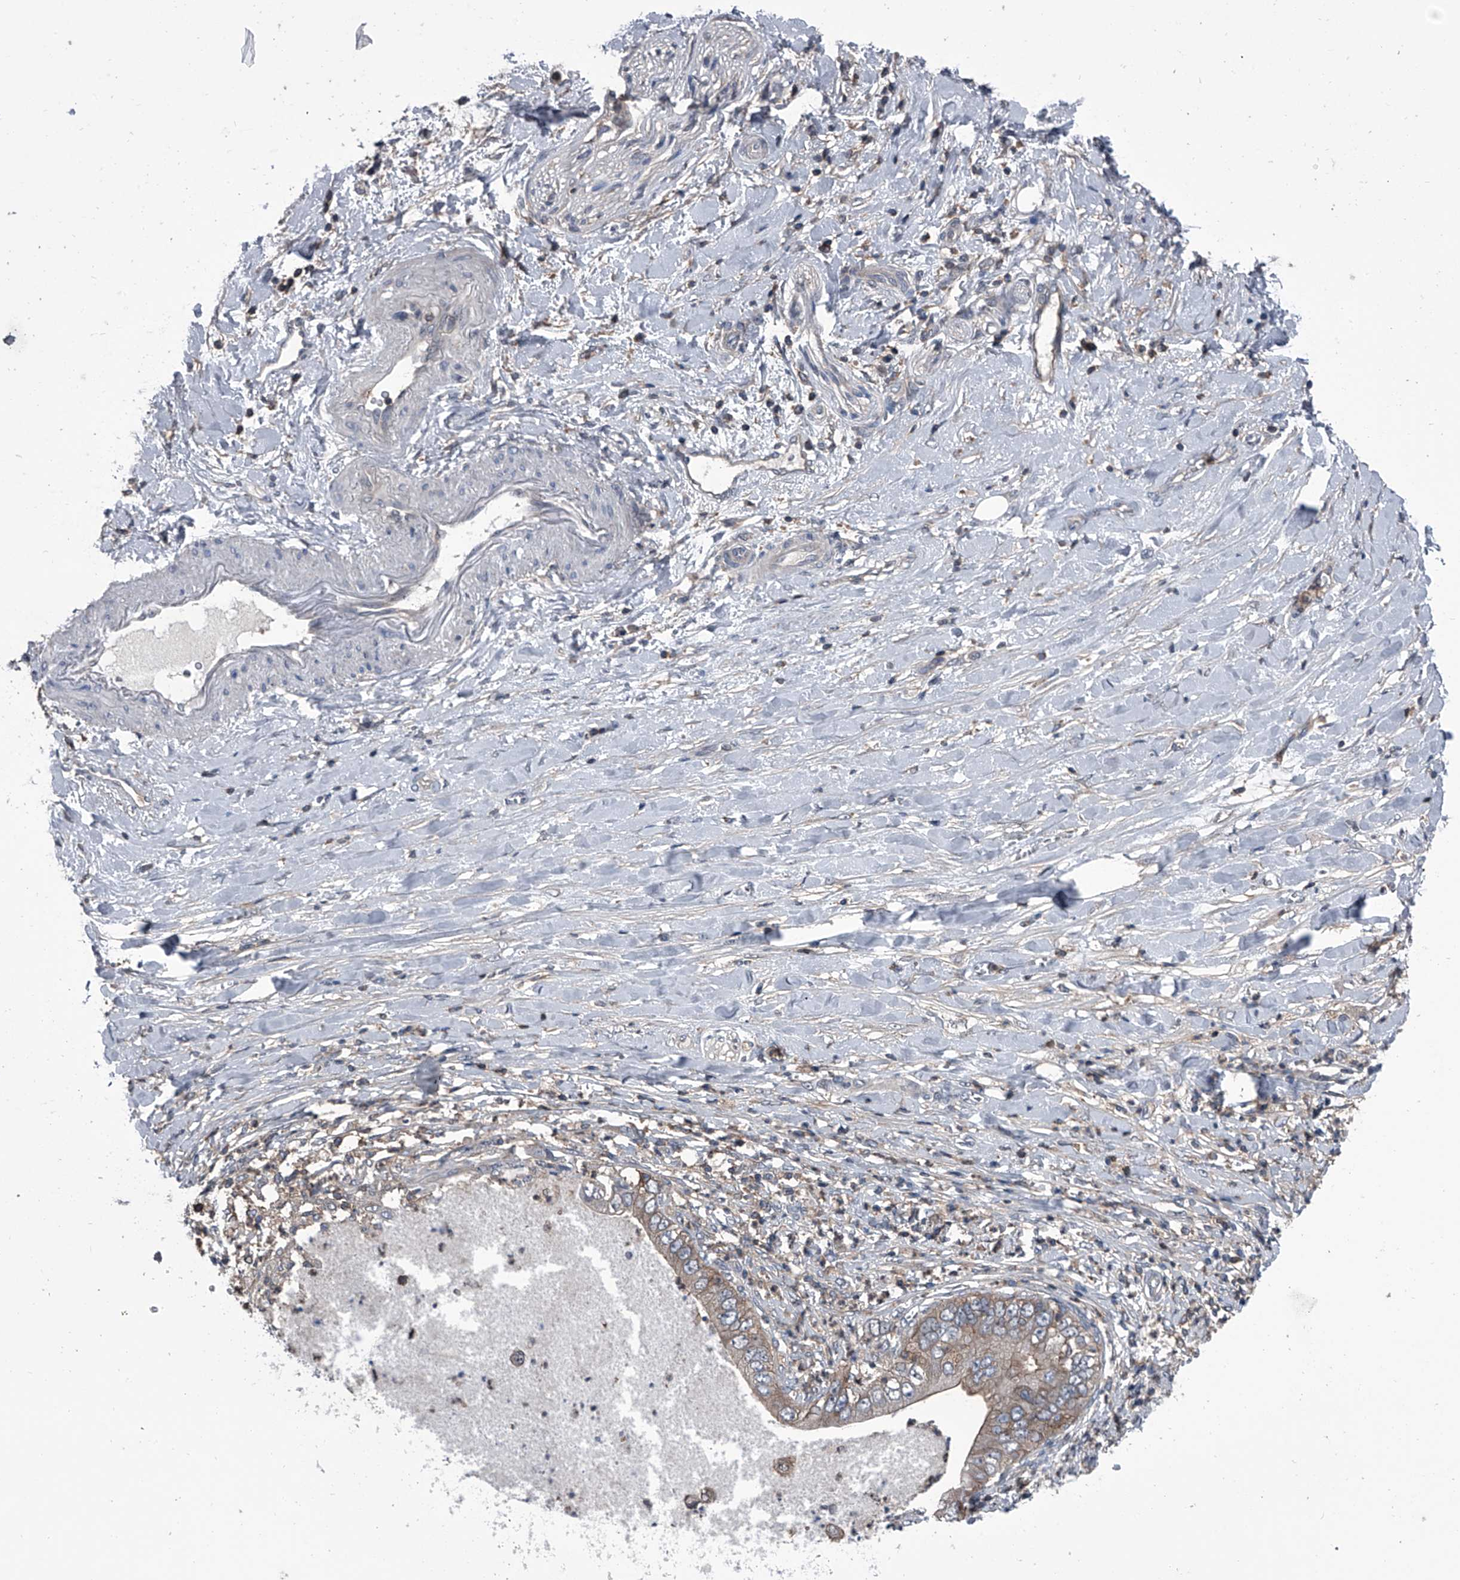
{"staining": {"intensity": "weak", "quantity": "25%-75%", "location": "cytoplasmic/membranous"}, "tissue": "pancreatic cancer", "cell_type": "Tumor cells", "image_type": "cancer", "snomed": [{"axis": "morphology", "description": "Adenocarcinoma, NOS"}, {"axis": "topography", "description": "Pancreas"}], "caption": "Brown immunohistochemical staining in human pancreatic cancer (adenocarcinoma) shows weak cytoplasmic/membranous expression in approximately 25%-75% of tumor cells. (Stains: DAB (3,3'-diaminobenzidine) in brown, nuclei in blue, Microscopy: brightfield microscopy at high magnification).", "gene": "PIP5K1A", "patient": {"sex": "female", "age": 78}}